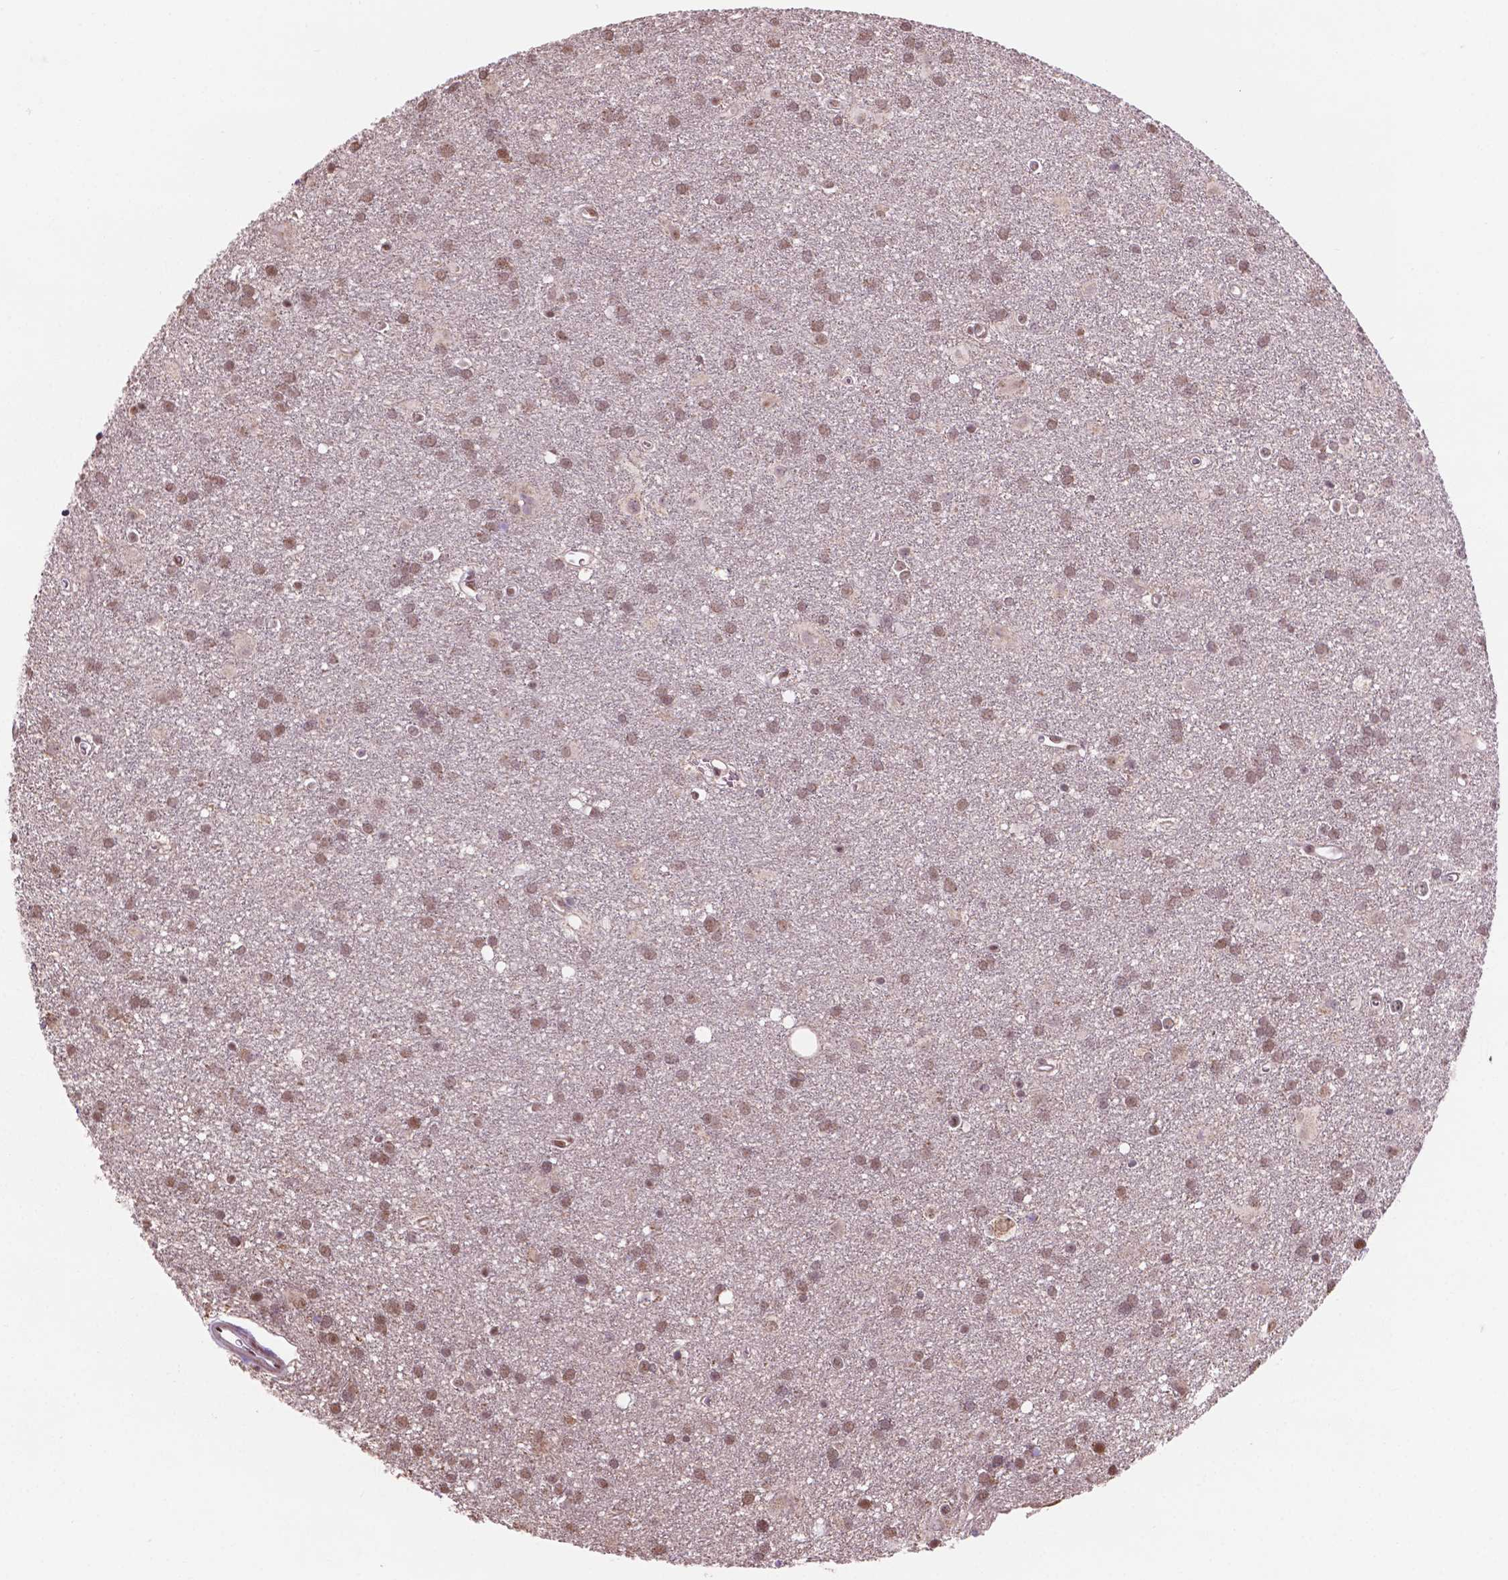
{"staining": {"intensity": "moderate", "quantity": ">75%", "location": "cytoplasmic/membranous,nuclear"}, "tissue": "glioma", "cell_type": "Tumor cells", "image_type": "cancer", "snomed": [{"axis": "morphology", "description": "Glioma, malignant, Low grade"}, {"axis": "topography", "description": "Brain"}], "caption": "Glioma stained with a brown dye shows moderate cytoplasmic/membranous and nuclear positive staining in about >75% of tumor cells.", "gene": "NDUFA10", "patient": {"sex": "male", "age": 58}}